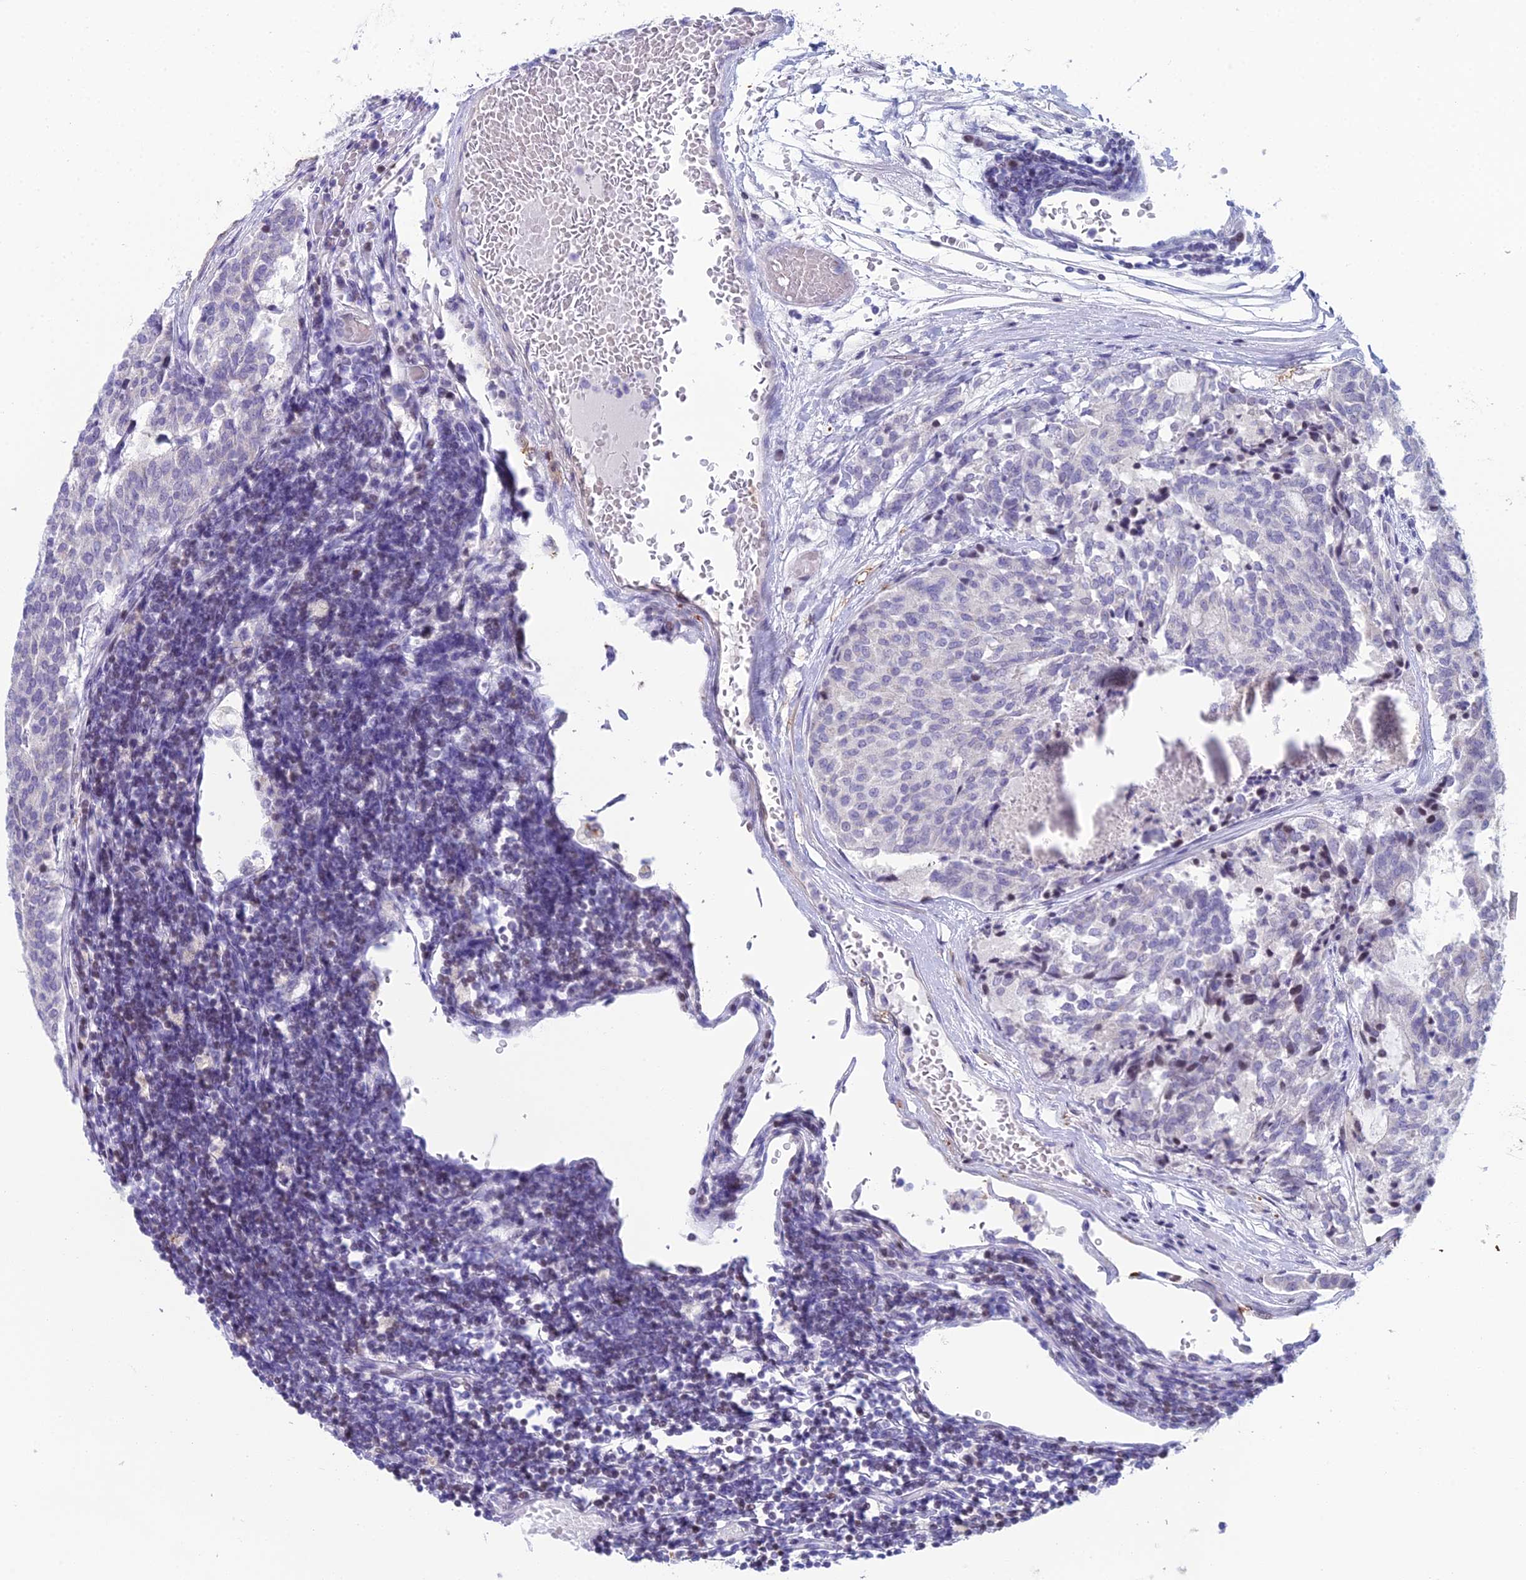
{"staining": {"intensity": "negative", "quantity": "none", "location": "none"}, "tissue": "carcinoid", "cell_type": "Tumor cells", "image_type": "cancer", "snomed": [{"axis": "morphology", "description": "Carcinoid, malignant, NOS"}, {"axis": "topography", "description": "Pancreas"}], "caption": "Tumor cells are negative for brown protein staining in carcinoid (malignant).", "gene": "CC2D2A", "patient": {"sex": "female", "age": 54}}